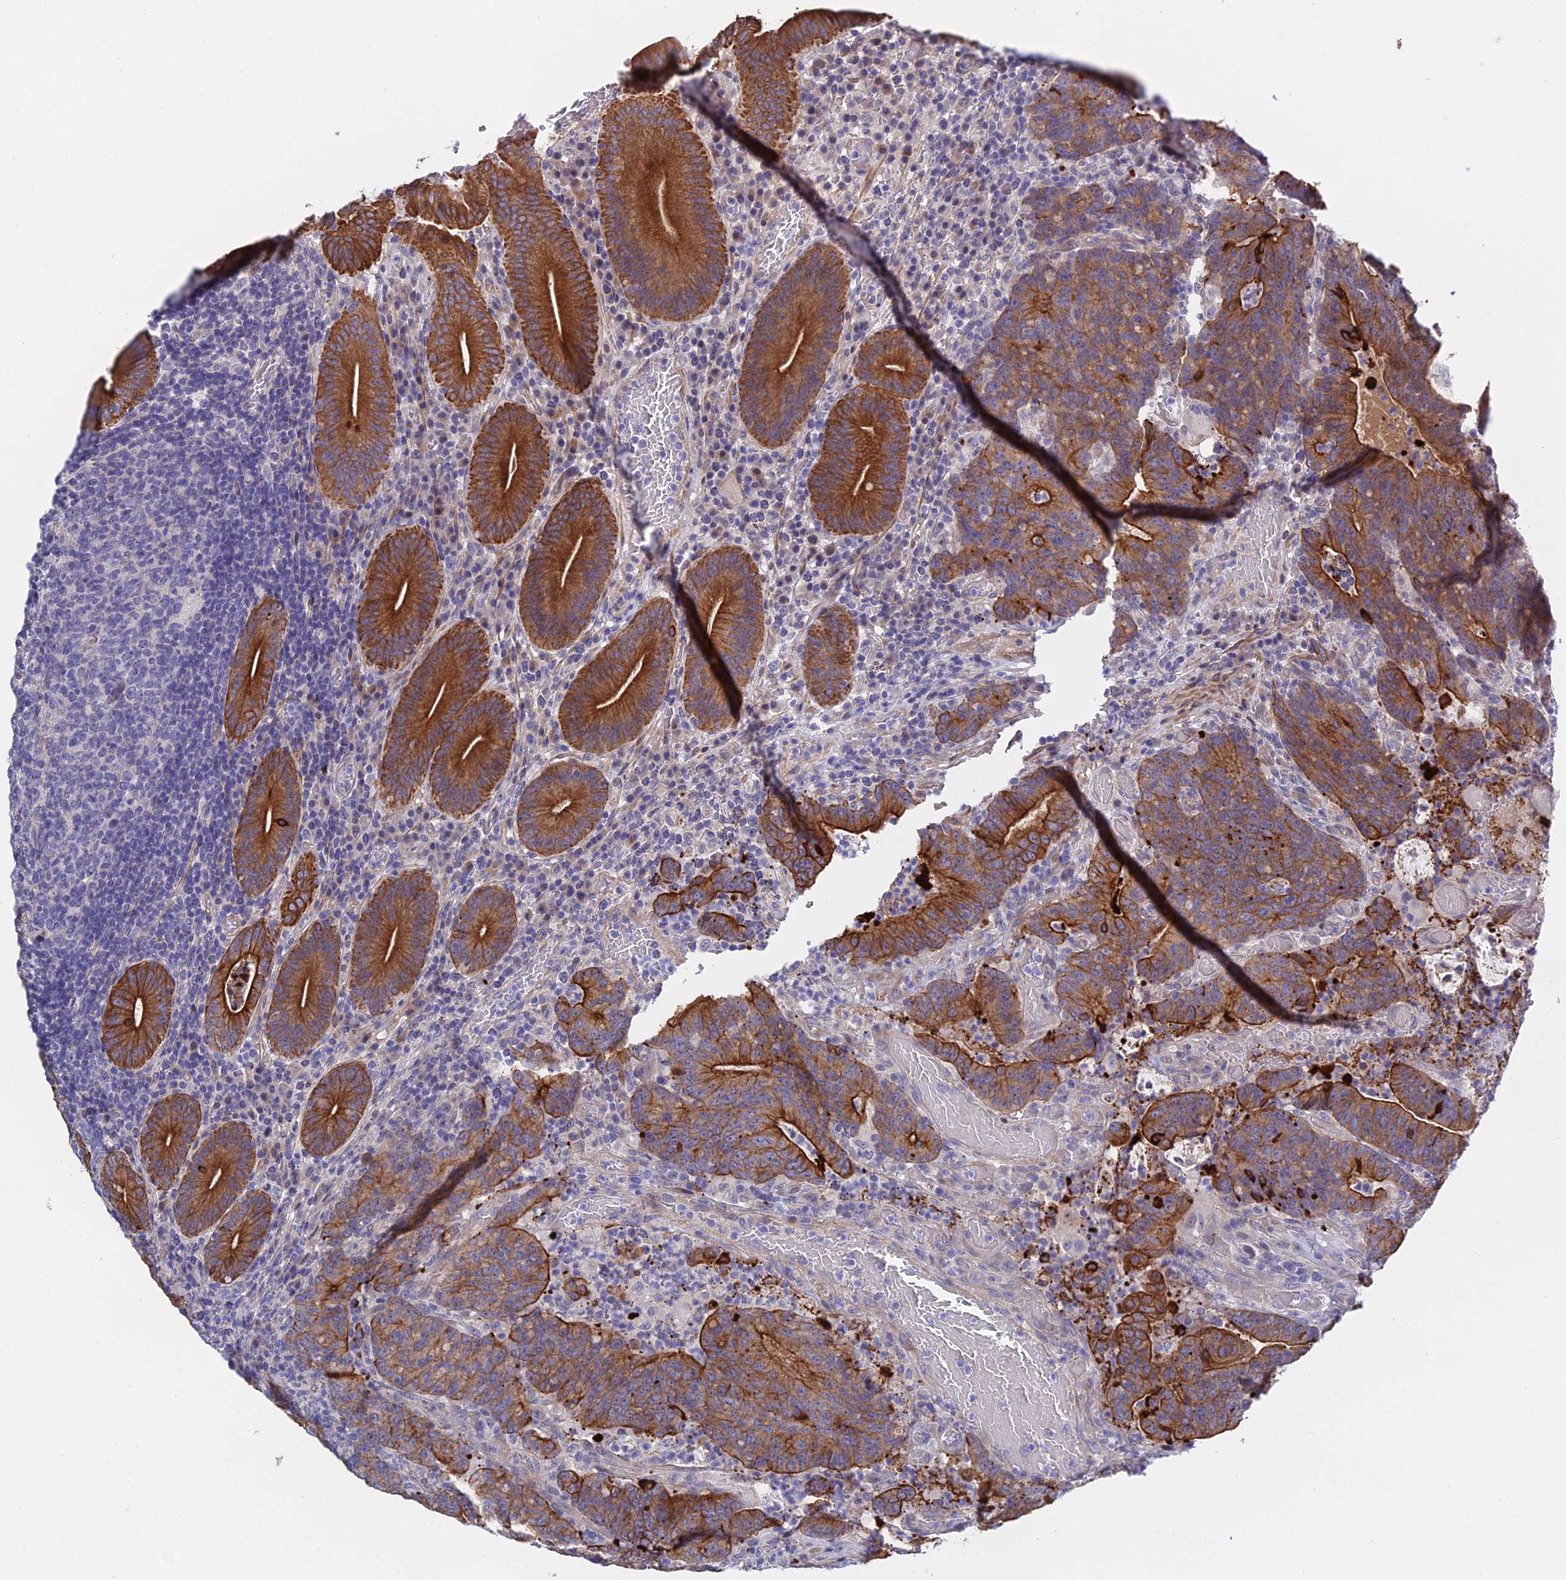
{"staining": {"intensity": "strong", "quantity": "25%-75%", "location": "cytoplasmic/membranous"}, "tissue": "colorectal cancer", "cell_type": "Tumor cells", "image_type": "cancer", "snomed": [{"axis": "morphology", "description": "Normal tissue, NOS"}, {"axis": "morphology", "description": "Adenocarcinoma, NOS"}, {"axis": "topography", "description": "Colon"}], "caption": "This photomicrograph demonstrates colorectal adenocarcinoma stained with immunohistochemistry (IHC) to label a protein in brown. The cytoplasmic/membranous of tumor cells show strong positivity for the protein. Nuclei are counter-stained blue.", "gene": "LZTS2", "patient": {"sex": "female", "age": 75}}